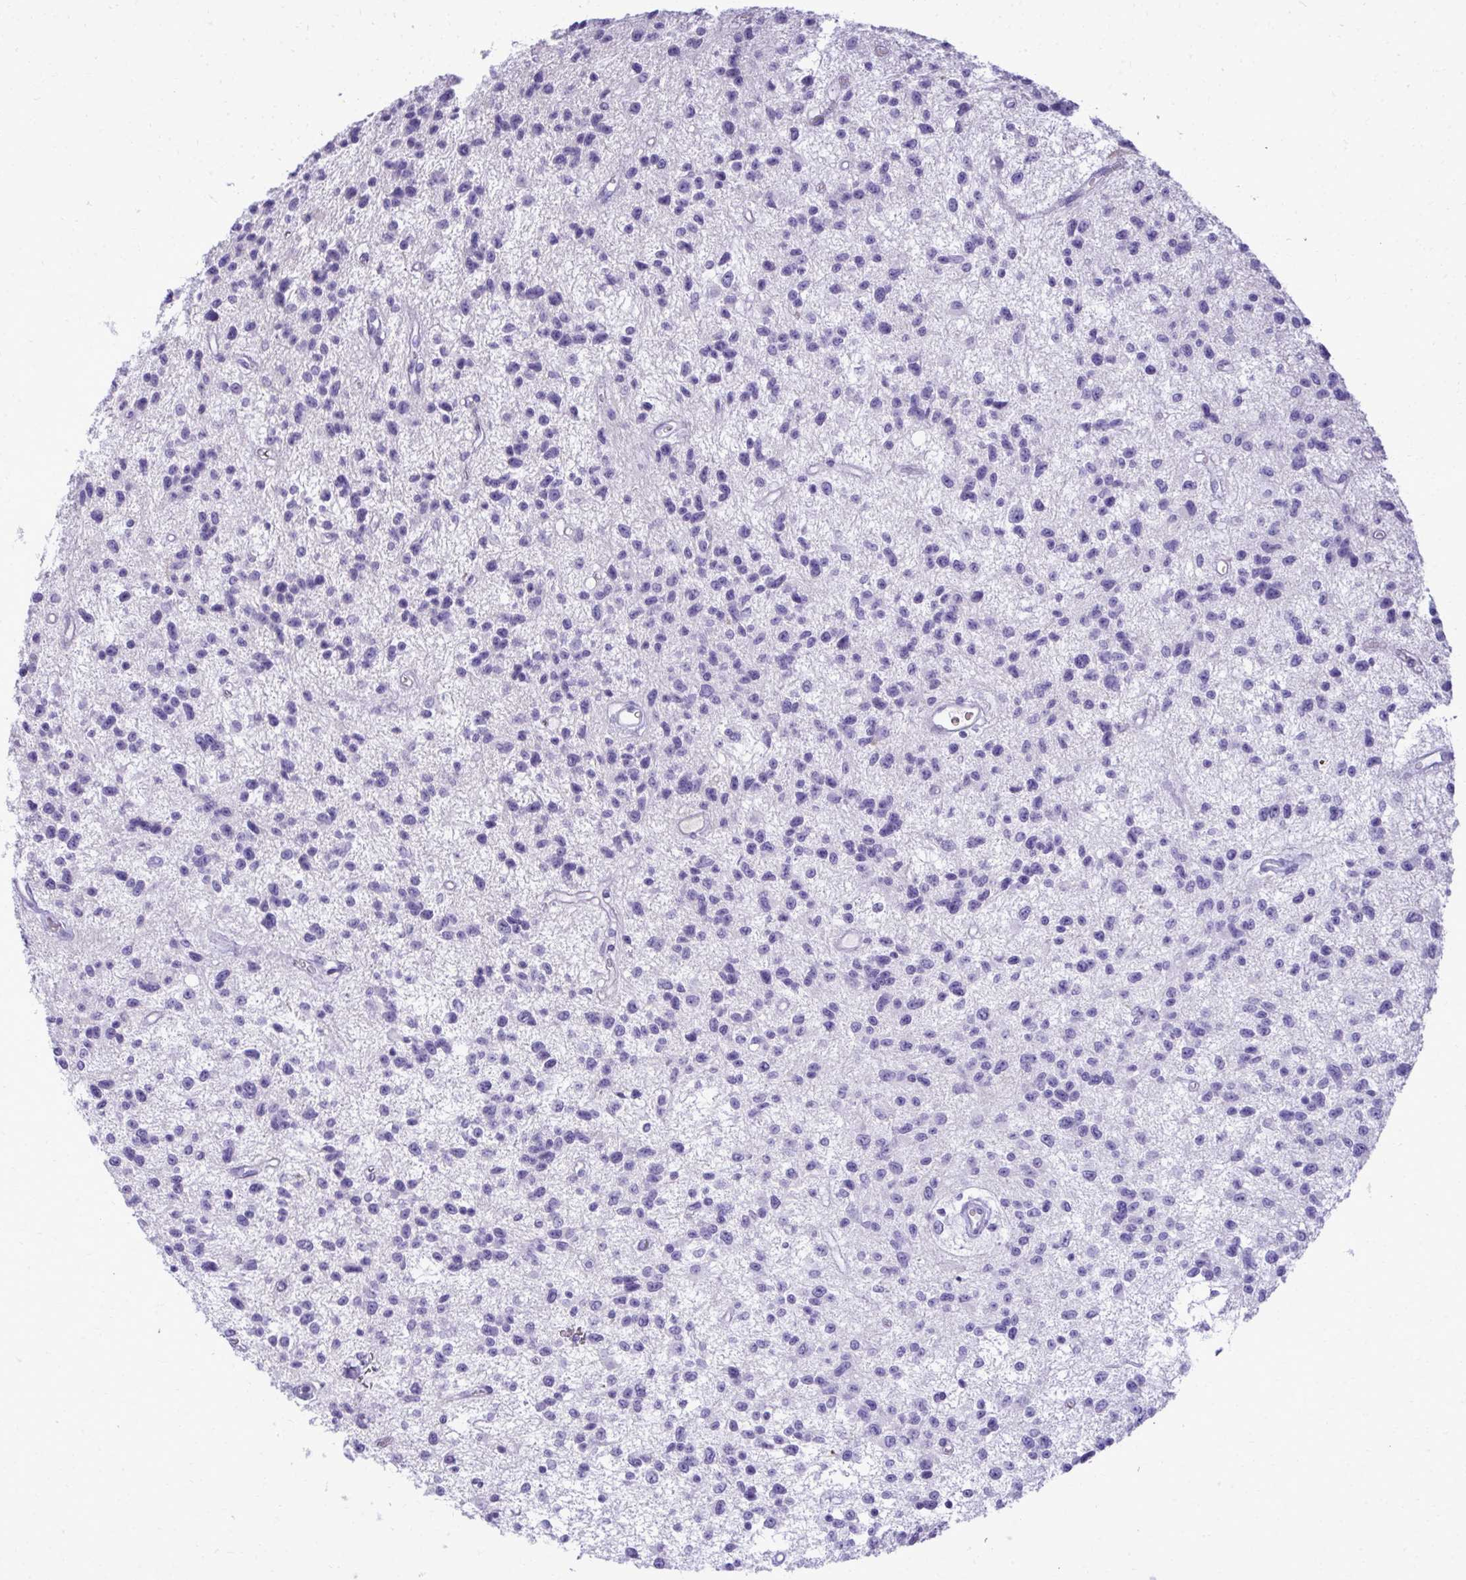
{"staining": {"intensity": "negative", "quantity": "none", "location": "none"}, "tissue": "glioma", "cell_type": "Tumor cells", "image_type": "cancer", "snomed": [{"axis": "morphology", "description": "Glioma, malignant, Low grade"}, {"axis": "topography", "description": "Brain"}], "caption": "This photomicrograph is of glioma stained with IHC to label a protein in brown with the nuclei are counter-stained blue. There is no staining in tumor cells. (Stains: DAB (3,3'-diaminobenzidine) immunohistochemistry (IHC) with hematoxylin counter stain, Microscopy: brightfield microscopy at high magnification).", "gene": "PITPNM3", "patient": {"sex": "male", "age": 43}}